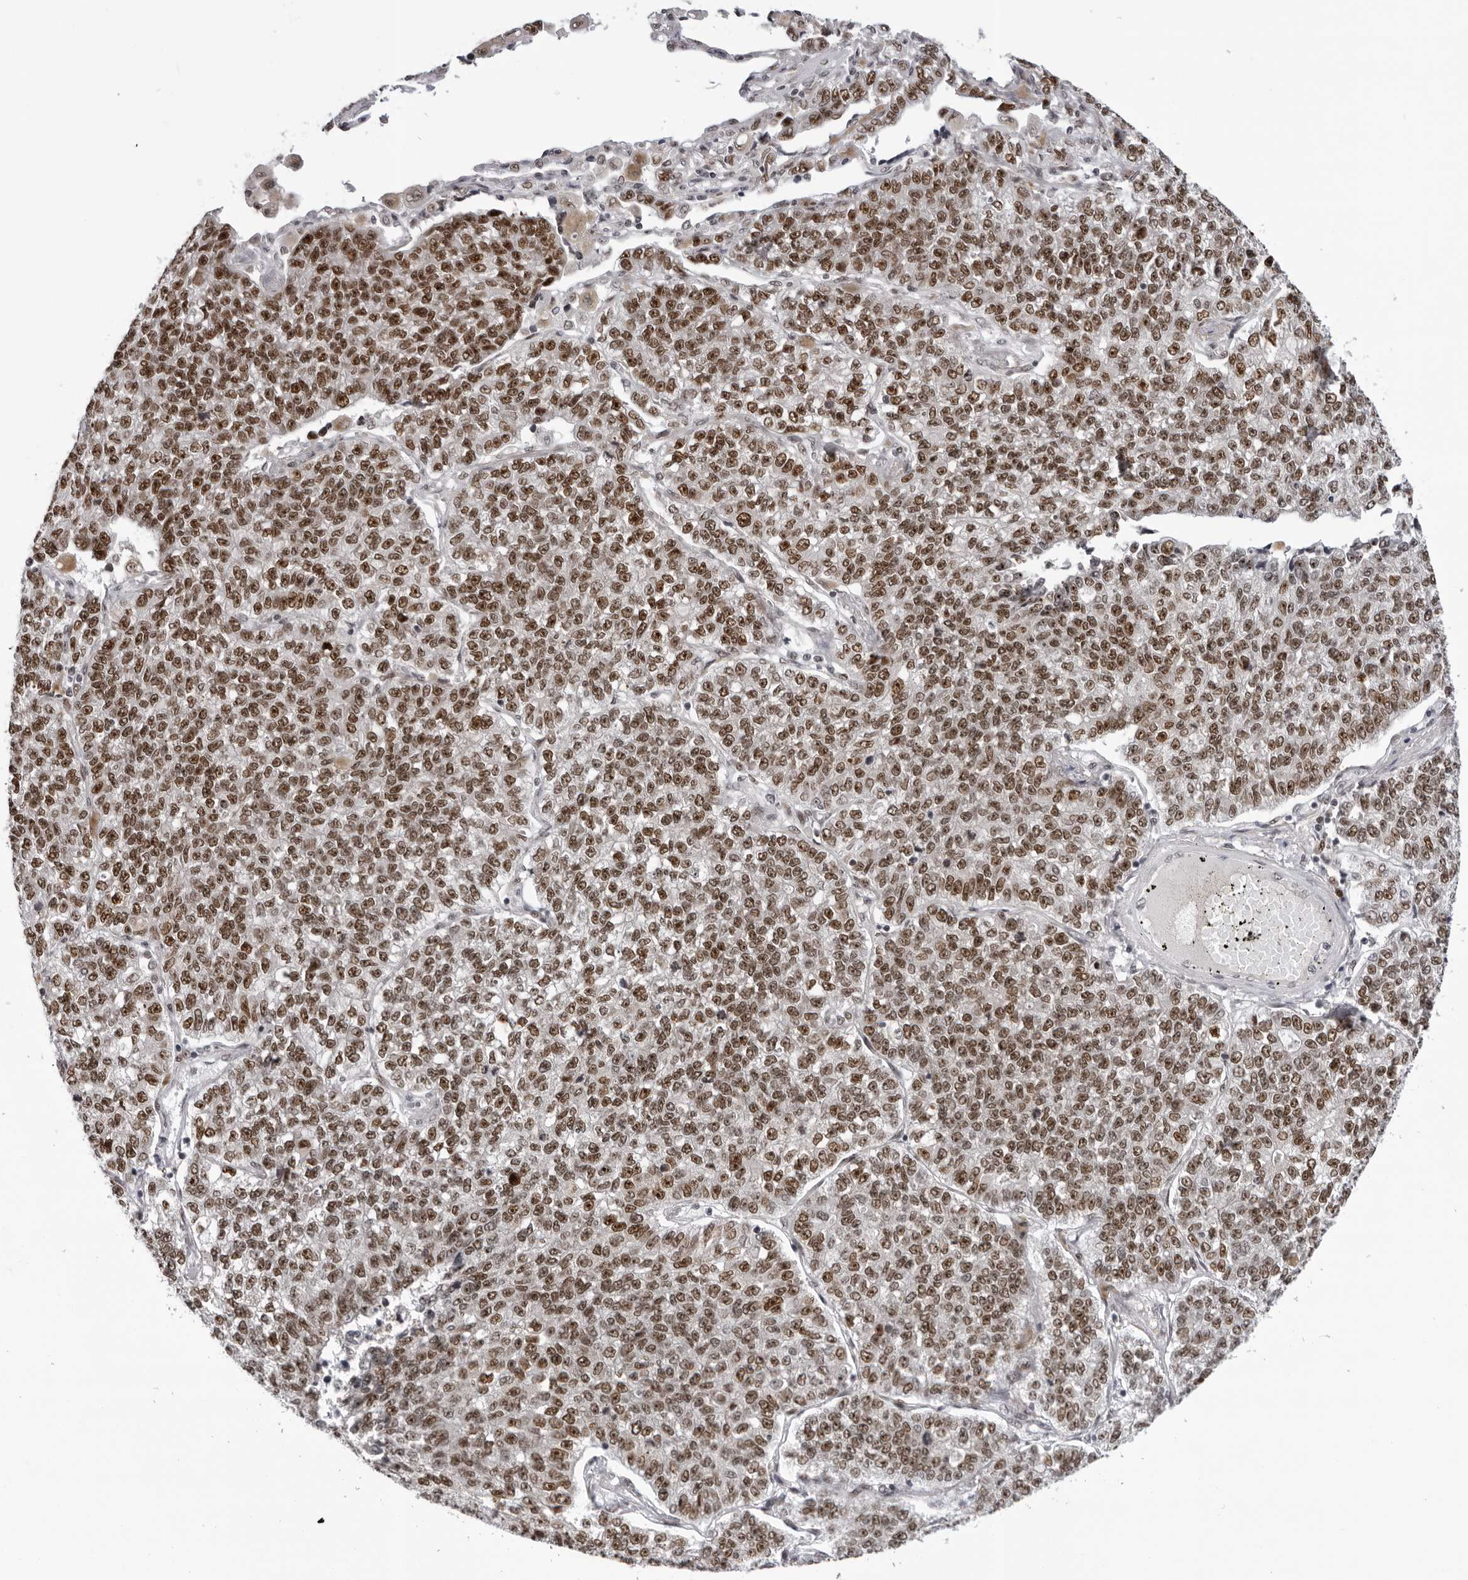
{"staining": {"intensity": "moderate", "quantity": ">75%", "location": "nuclear"}, "tissue": "lung cancer", "cell_type": "Tumor cells", "image_type": "cancer", "snomed": [{"axis": "morphology", "description": "Adenocarcinoma, NOS"}, {"axis": "topography", "description": "Lung"}], "caption": "High-magnification brightfield microscopy of lung cancer stained with DAB (brown) and counterstained with hematoxylin (blue). tumor cells exhibit moderate nuclear expression is seen in approximately>75% of cells.", "gene": "HEXIM2", "patient": {"sex": "male", "age": 49}}